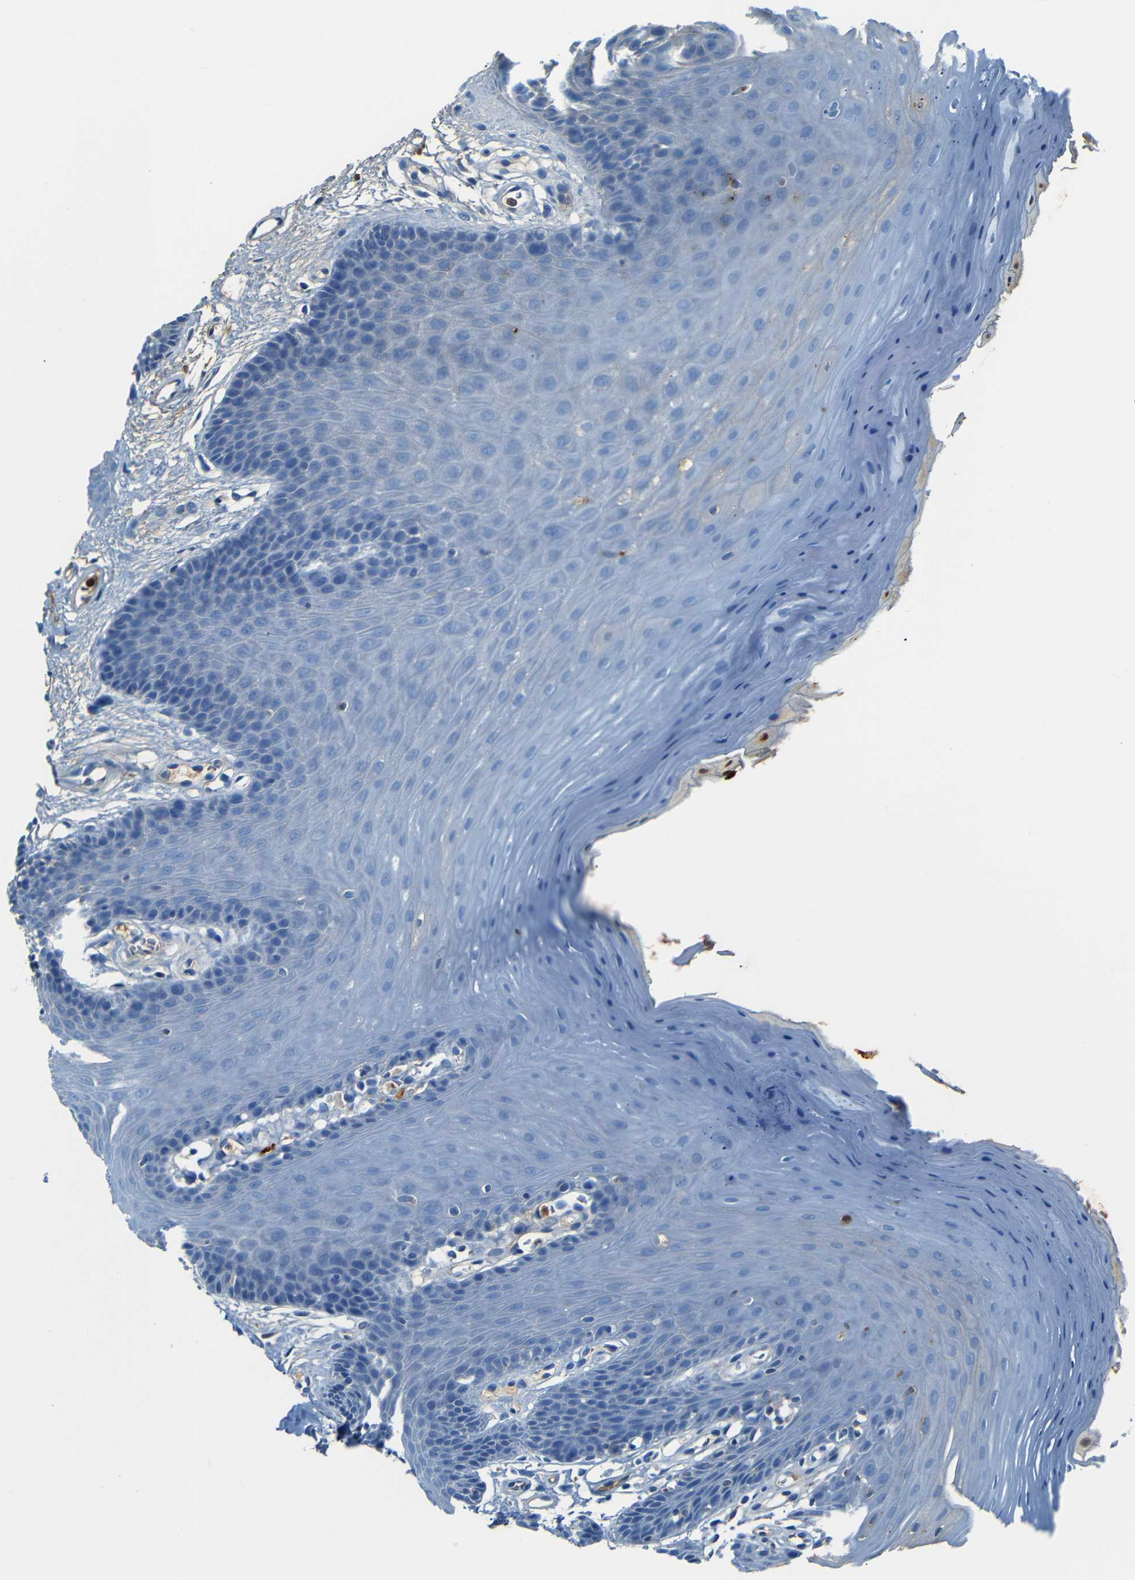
{"staining": {"intensity": "negative", "quantity": "none", "location": "none"}, "tissue": "oral mucosa", "cell_type": "Squamous epithelial cells", "image_type": "normal", "snomed": [{"axis": "morphology", "description": "Normal tissue, NOS"}, {"axis": "morphology", "description": "Squamous cell carcinoma, NOS"}, {"axis": "topography", "description": "Skeletal muscle"}, {"axis": "topography", "description": "Adipose tissue"}, {"axis": "topography", "description": "Vascular tissue"}, {"axis": "topography", "description": "Oral tissue"}, {"axis": "topography", "description": "Peripheral nerve tissue"}, {"axis": "topography", "description": "Head-Neck"}], "caption": "DAB (3,3'-diaminobenzidine) immunohistochemical staining of benign human oral mucosa exhibits no significant positivity in squamous epithelial cells. Brightfield microscopy of immunohistochemistry (IHC) stained with DAB (brown) and hematoxylin (blue), captured at high magnification.", "gene": "SERPINA1", "patient": {"sex": "male", "age": 71}}